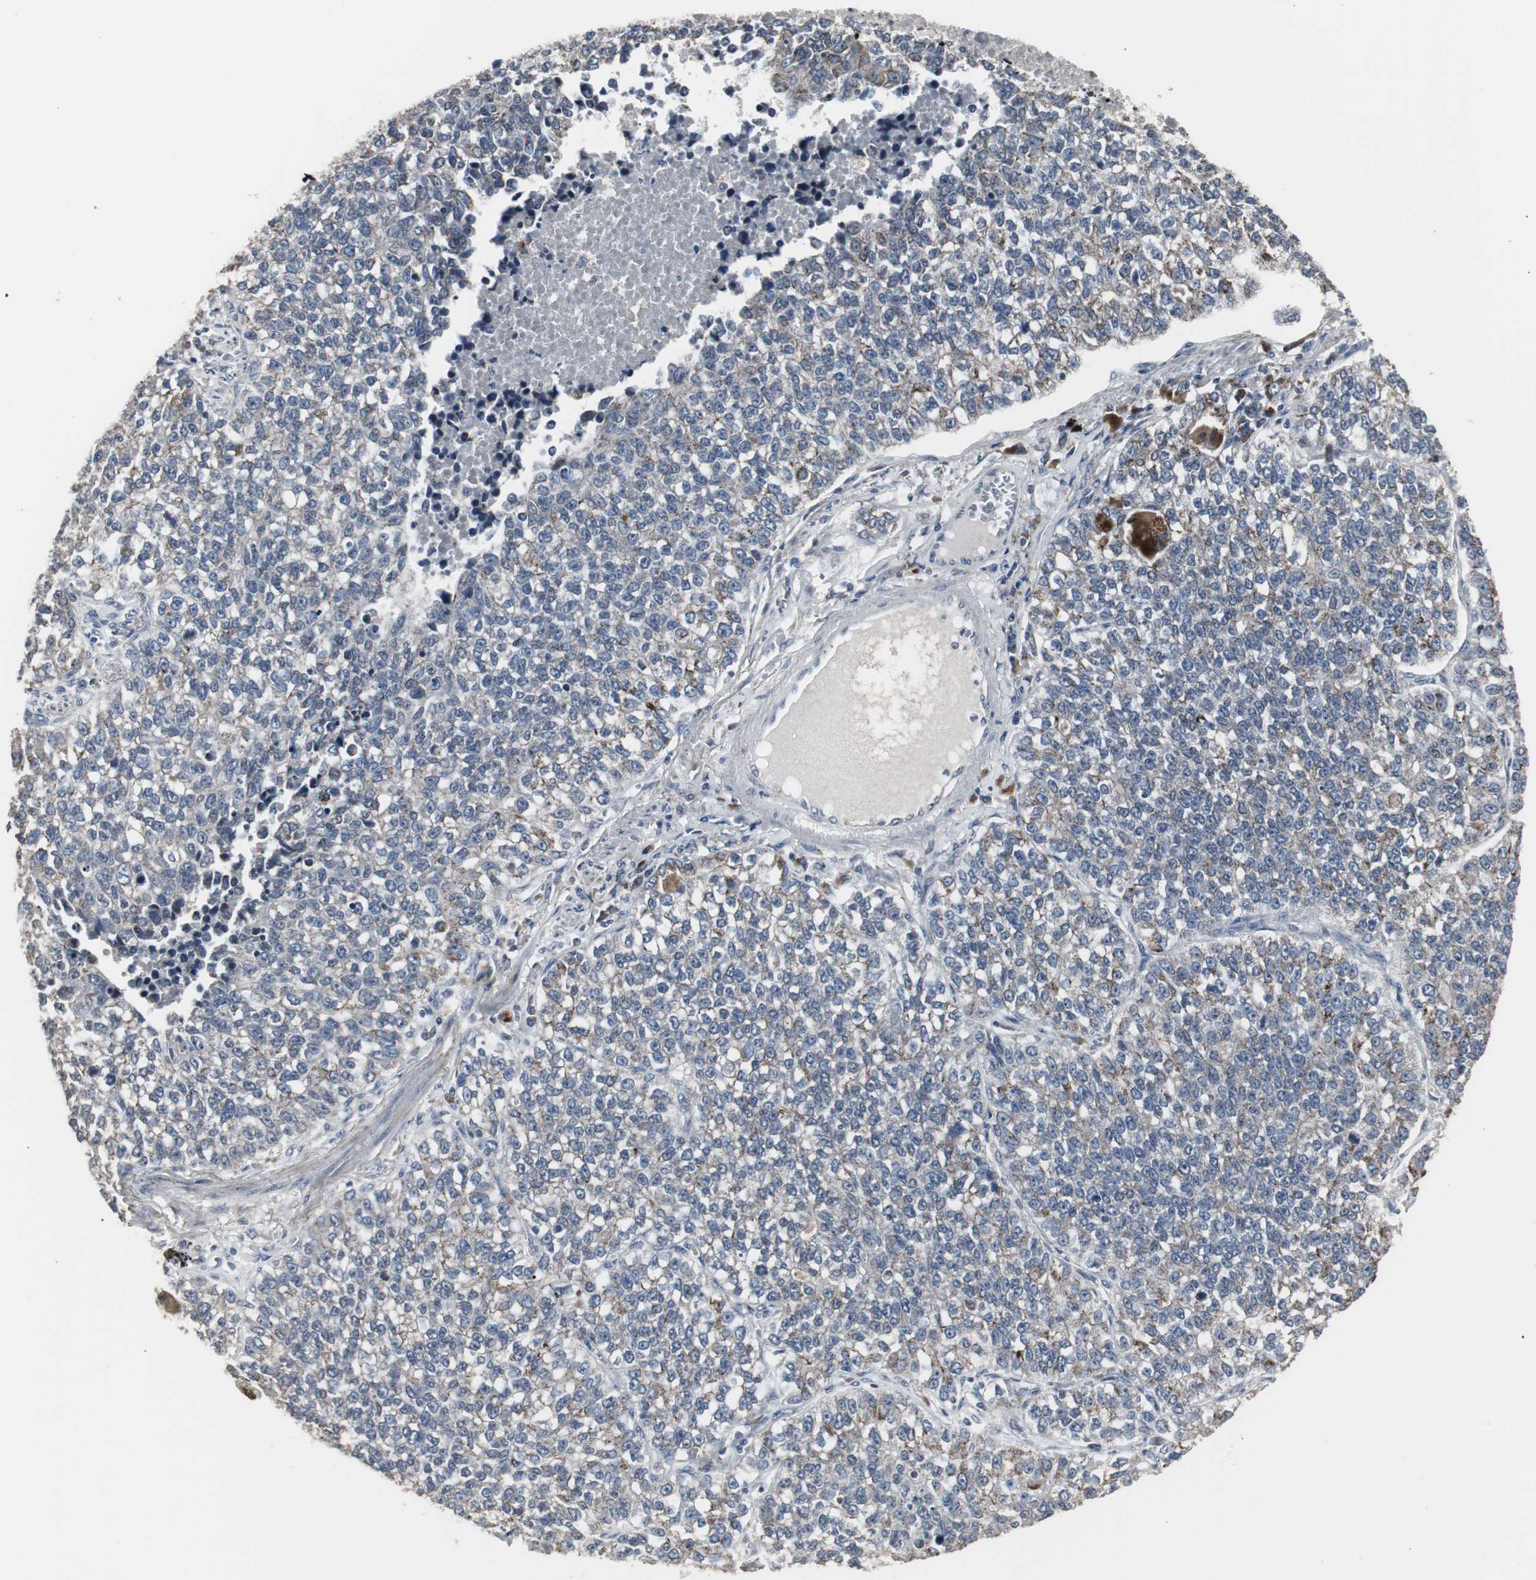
{"staining": {"intensity": "weak", "quantity": ">75%", "location": "cytoplasmic/membranous"}, "tissue": "lung cancer", "cell_type": "Tumor cells", "image_type": "cancer", "snomed": [{"axis": "morphology", "description": "Adenocarcinoma, NOS"}, {"axis": "topography", "description": "Lung"}], "caption": "Weak cytoplasmic/membranous expression for a protein is identified in approximately >75% of tumor cells of lung cancer (adenocarcinoma) using immunohistochemistry.", "gene": "ACAA1", "patient": {"sex": "male", "age": 49}}